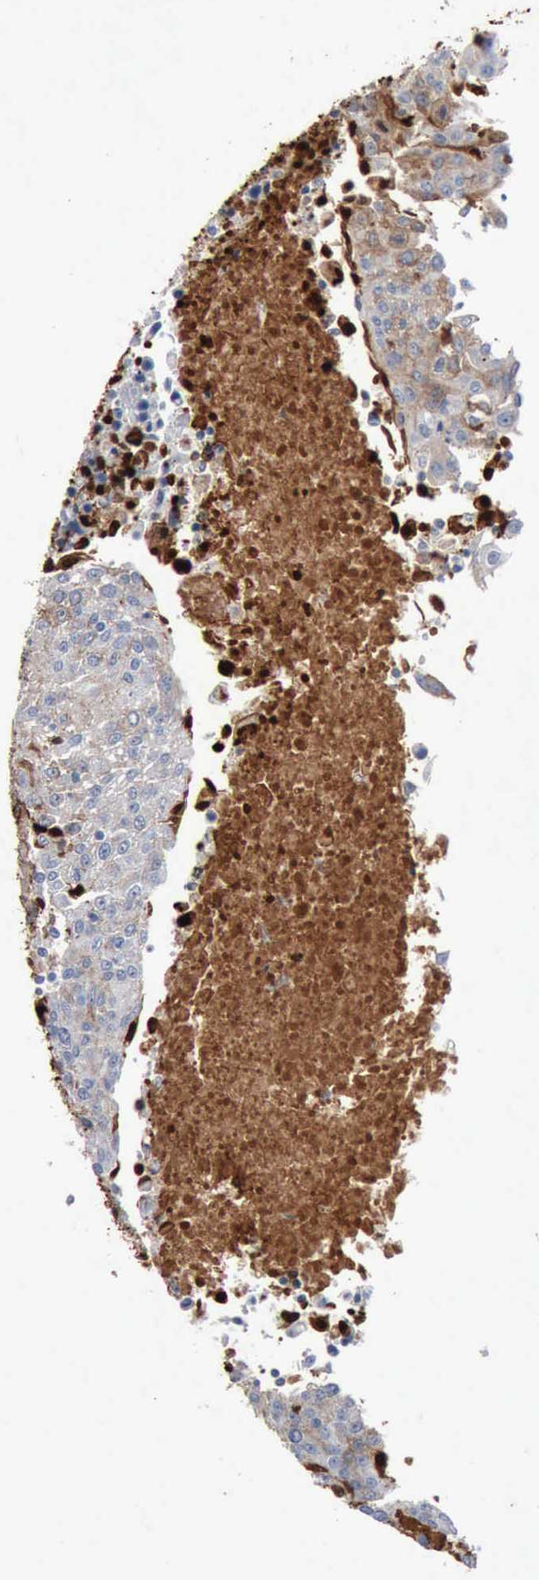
{"staining": {"intensity": "moderate", "quantity": "25%-75%", "location": "cytoplasmic/membranous"}, "tissue": "urothelial cancer", "cell_type": "Tumor cells", "image_type": "cancer", "snomed": [{"axis": "morphology", "description": "Urothelial carcinoma, High grade"}, {"axis": "topography", "description": "Urinary bladder"}], "caption": "High-magnification brightfield microscopy of high-grade urothelial carcinoma stained with DAB (brown) and counterstained with hematoxylin (blue). tumor cells exhibit moderate cytoplasmic/membranous staining is identified in about25%-75% of cells.", "gene": "FN1", "patient": {"sex": "female", "age": 85}}